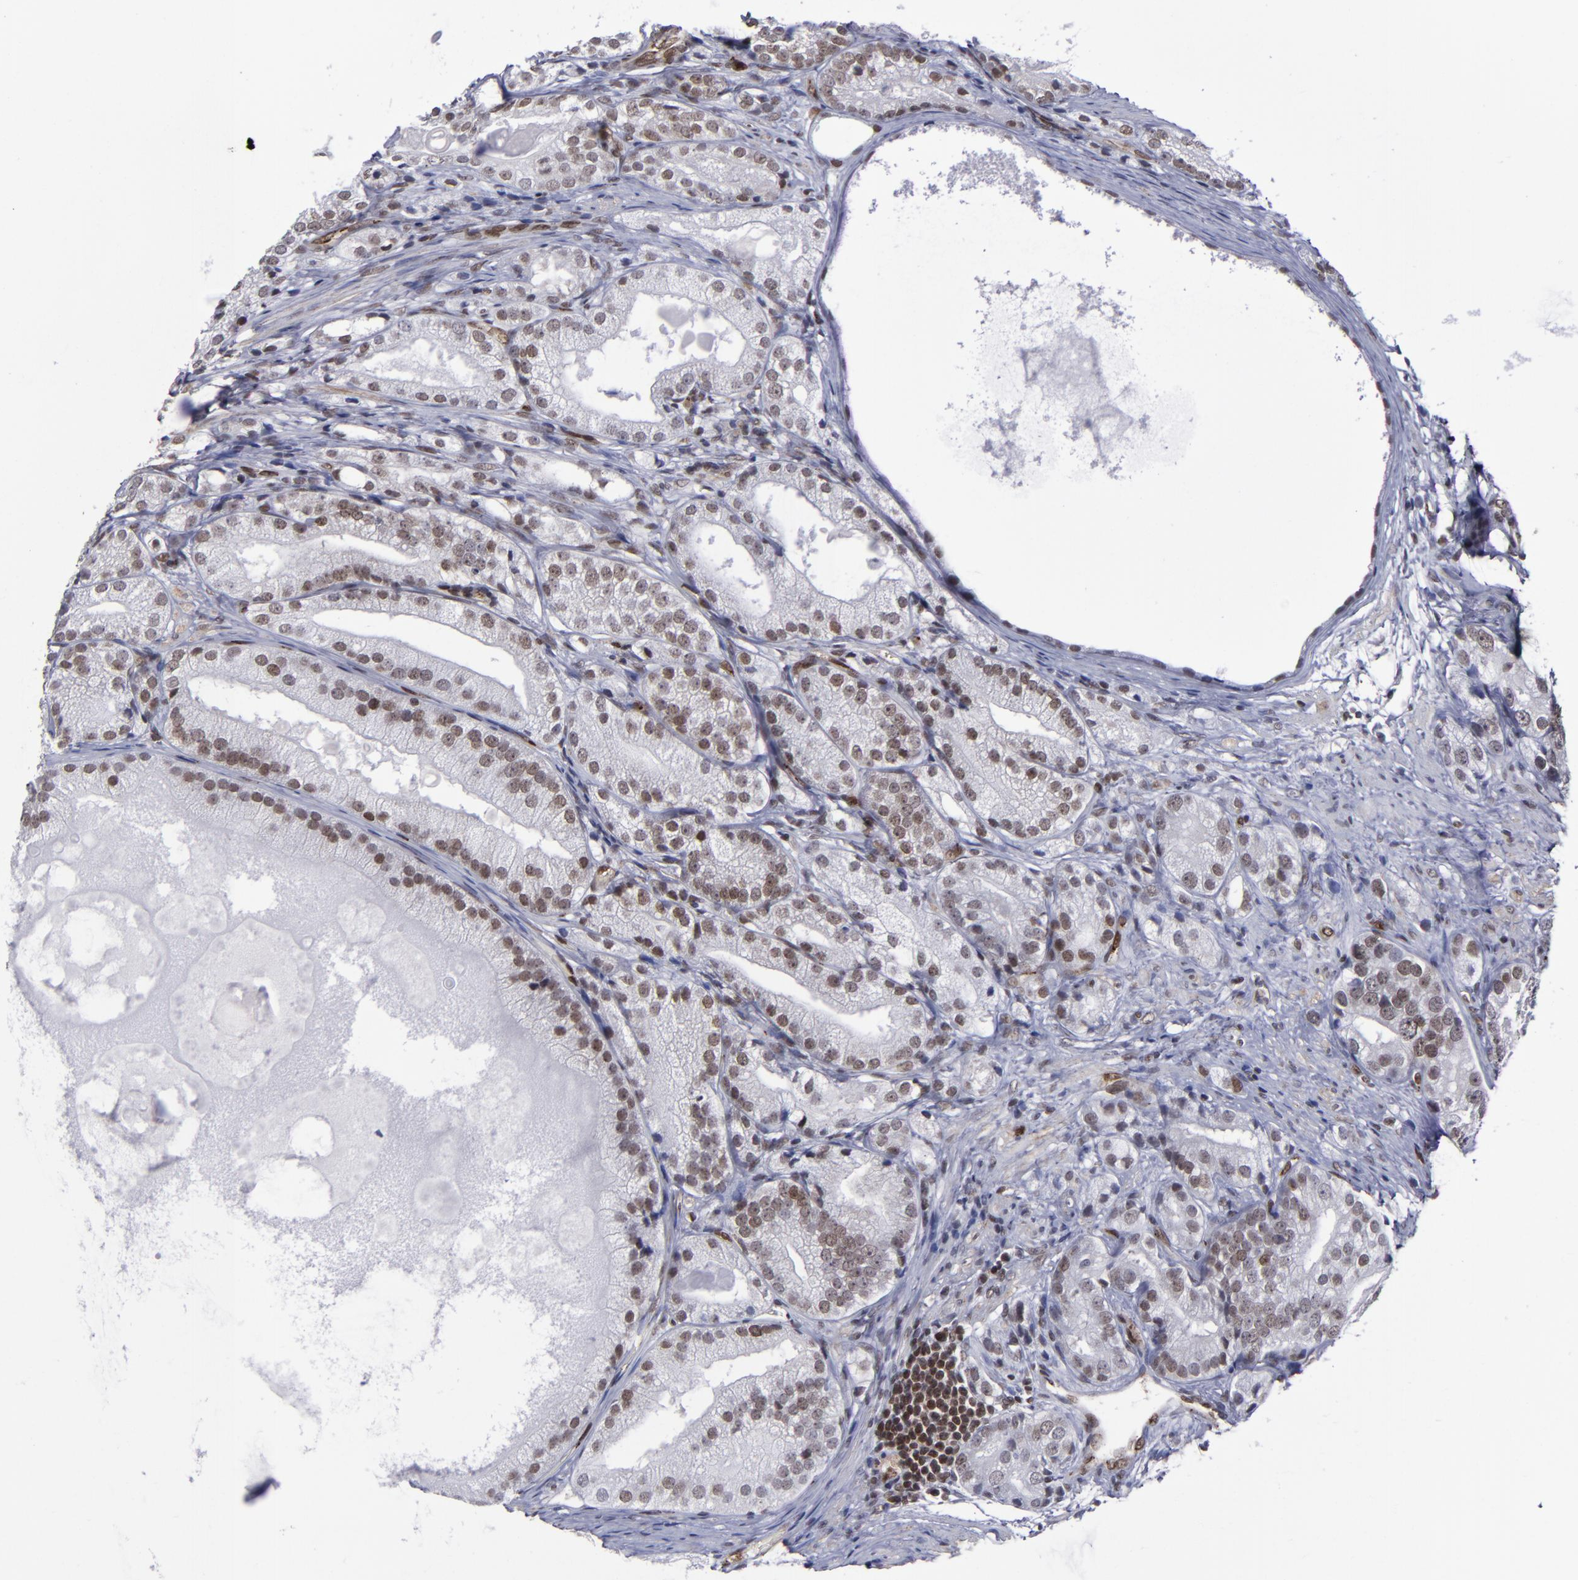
{"staining": {"intensity": "strong", "quantity": ">75%", "location": "nuclear"}, "tissue": "prostate cancer", "cell_type": "Tumor cells", "image_type": "cancer", "snomed": [{"axis": "morphology", "description": "Adenocarcinoma, Low grade"}, {"axis": "topography", "description": "Prostate"}], "caption": "Immunohistochemistry micrograph of human prostate cancer (adenocarcinoma (low-grade)) stained for a protein (brown), which reveals high levels of strong nuclear expression in approximately >75% of tumor cells.", "gene": "MGMT", "patient": {"sex": "male", "age": 69}}